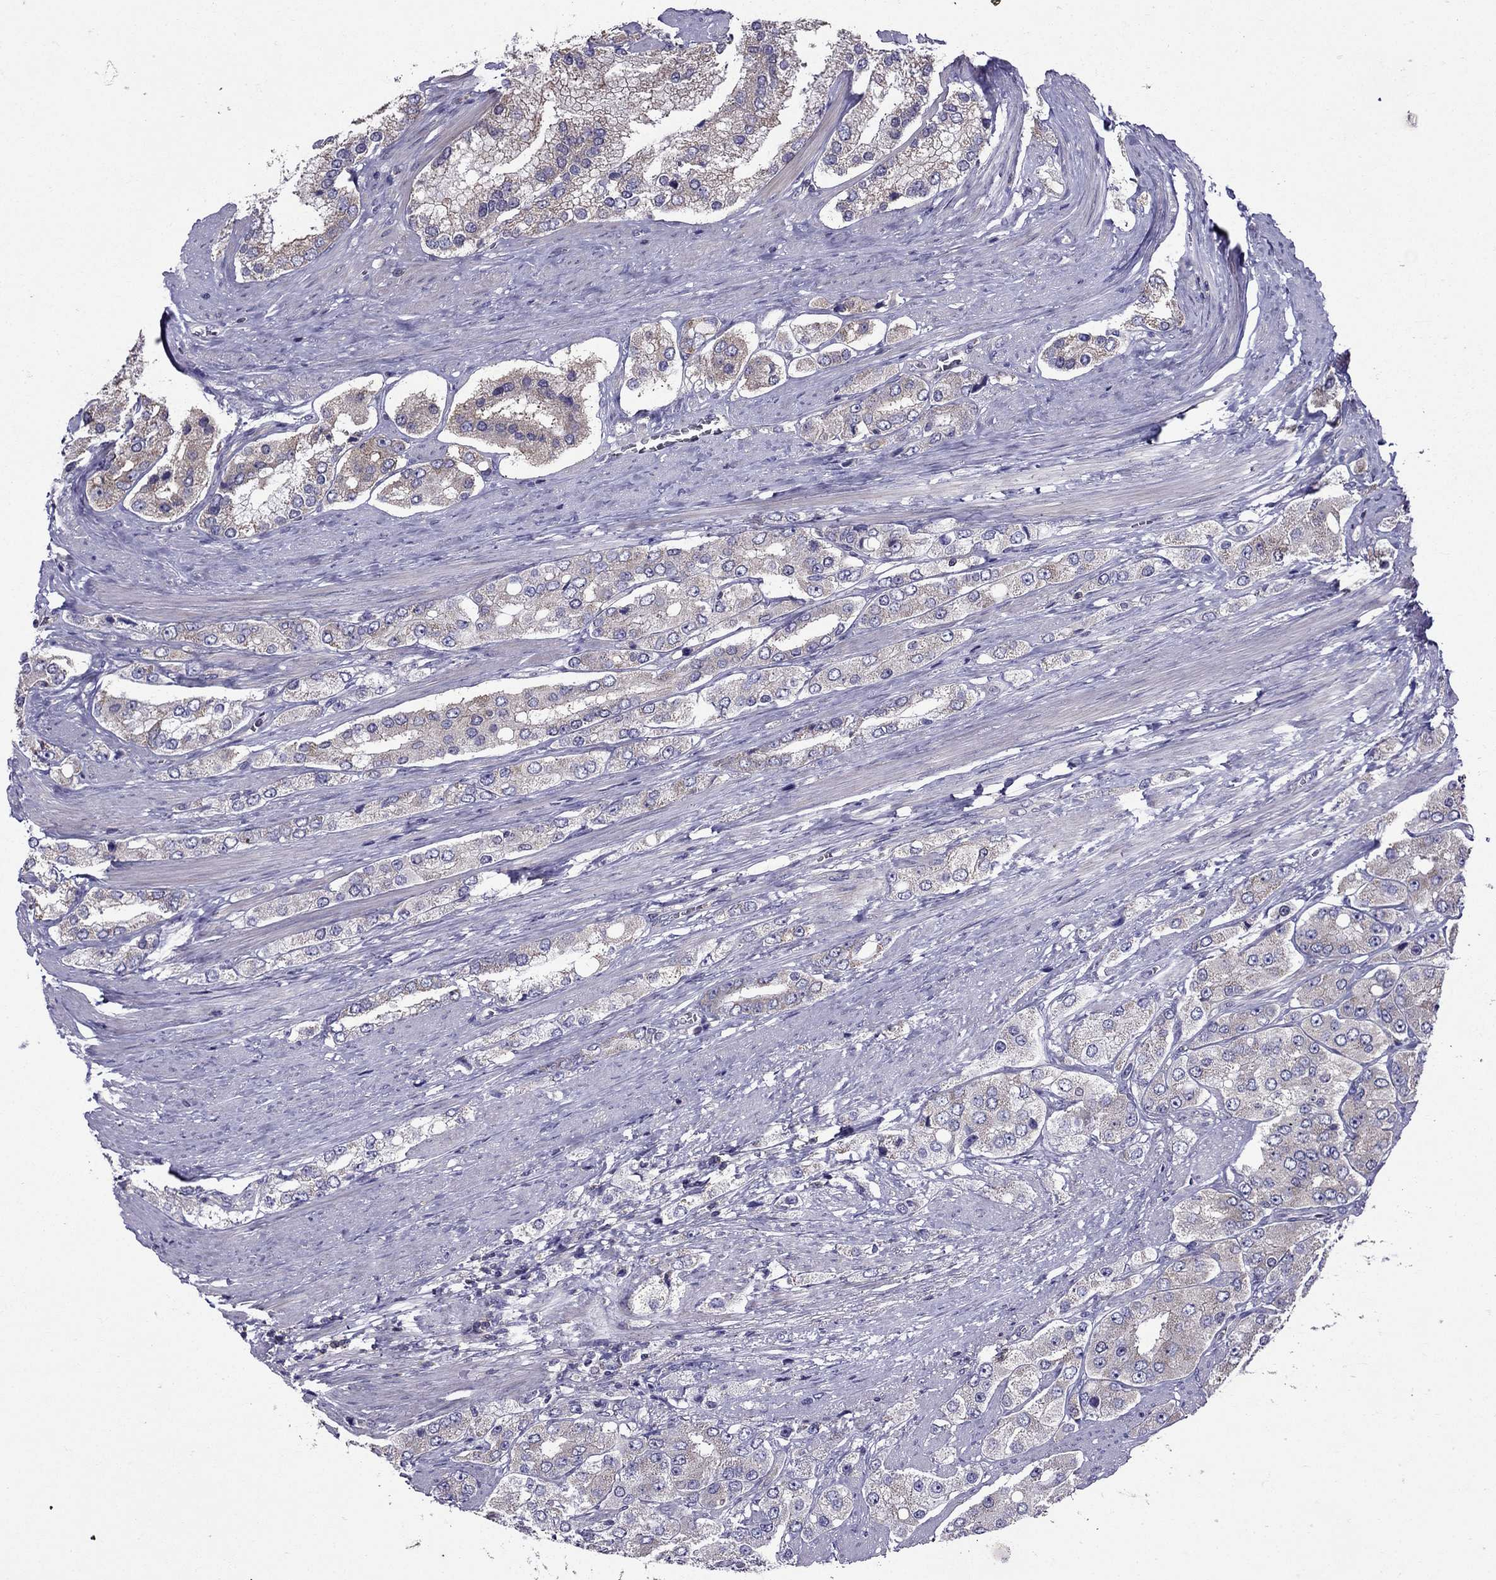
{"staining": {"intensity": "weak", "quantity": "25%-75%", "location": "cytoplasmic/membranous"}, "tissue": "prostate cancer", "cell_type": "Tumor cells", "image_type": "cancer", "snomed": [{"axis": "morphology", "description": "Adenocarcinoma, Low grade"}, {"axis": "topography", "description": "Prostate"}], "caption": "There is low levels of weak cytoplasmic/membranous staining in tumor cells of prostate cancer (low-grade adenocarcinoma), as demonstrated by immunohistochemical staining (brown color).", "gene": "AAK1", "patient": {"sex": "male", "age": 69}}